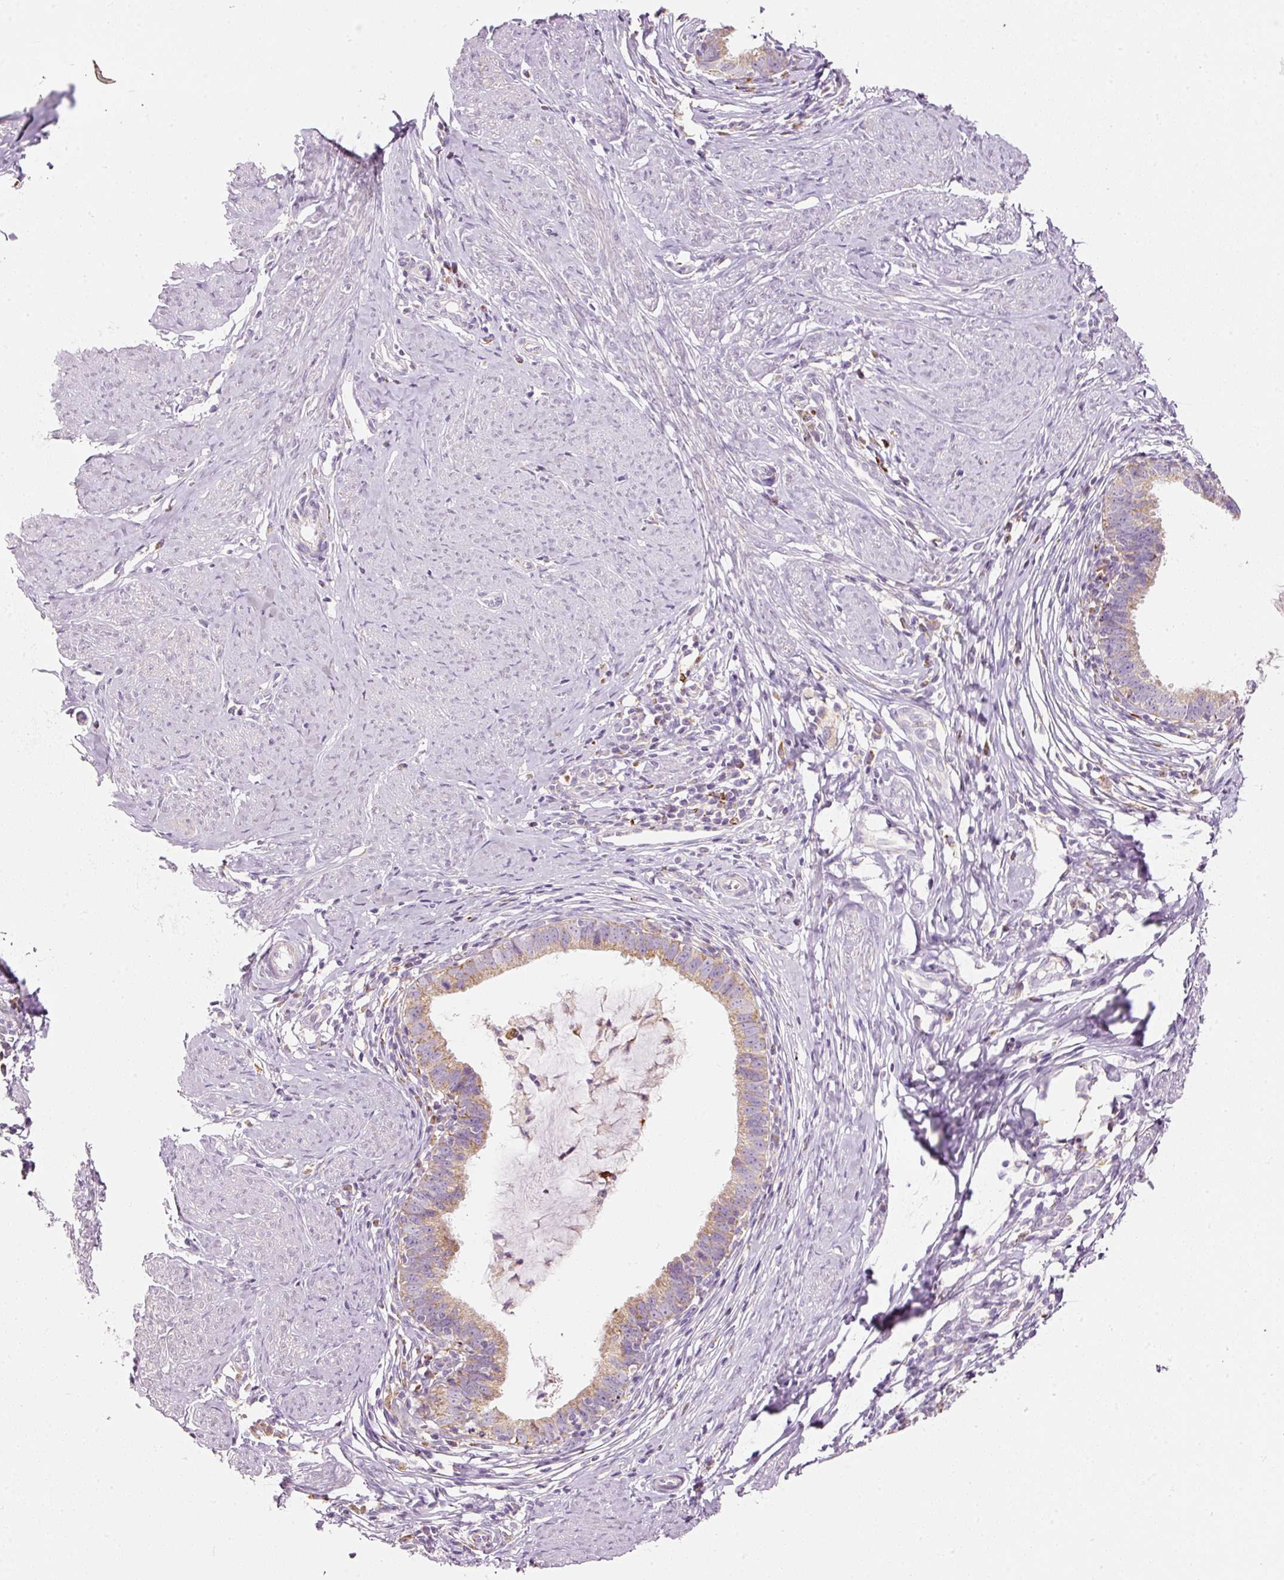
{"staining": {"intensity": "weak", "quantity": ">75%", "location": "cytoplasmic/membranous"}, "tissue": "cervical cancer", "cell_type": "Tumor cells", "image_type": "cancer", "snomed": [{"axis": "morphology", "description": "Adenocarcinoma, NOS"}, {"axis": "topography", "description": "Cervix"}], "caption": "Immunohistochemistry histopathology image of neoplastic tissue: human cervical cancer stained using immunohistochemistry shows low levels of weak protein expression localized specifically in the cytoplasmic/membranous of tumor cells, appearing as a cytoplasmic/membranous brown color.", "gene": "MTHFD2", "patient": {"sex": "female", "age": 36}}